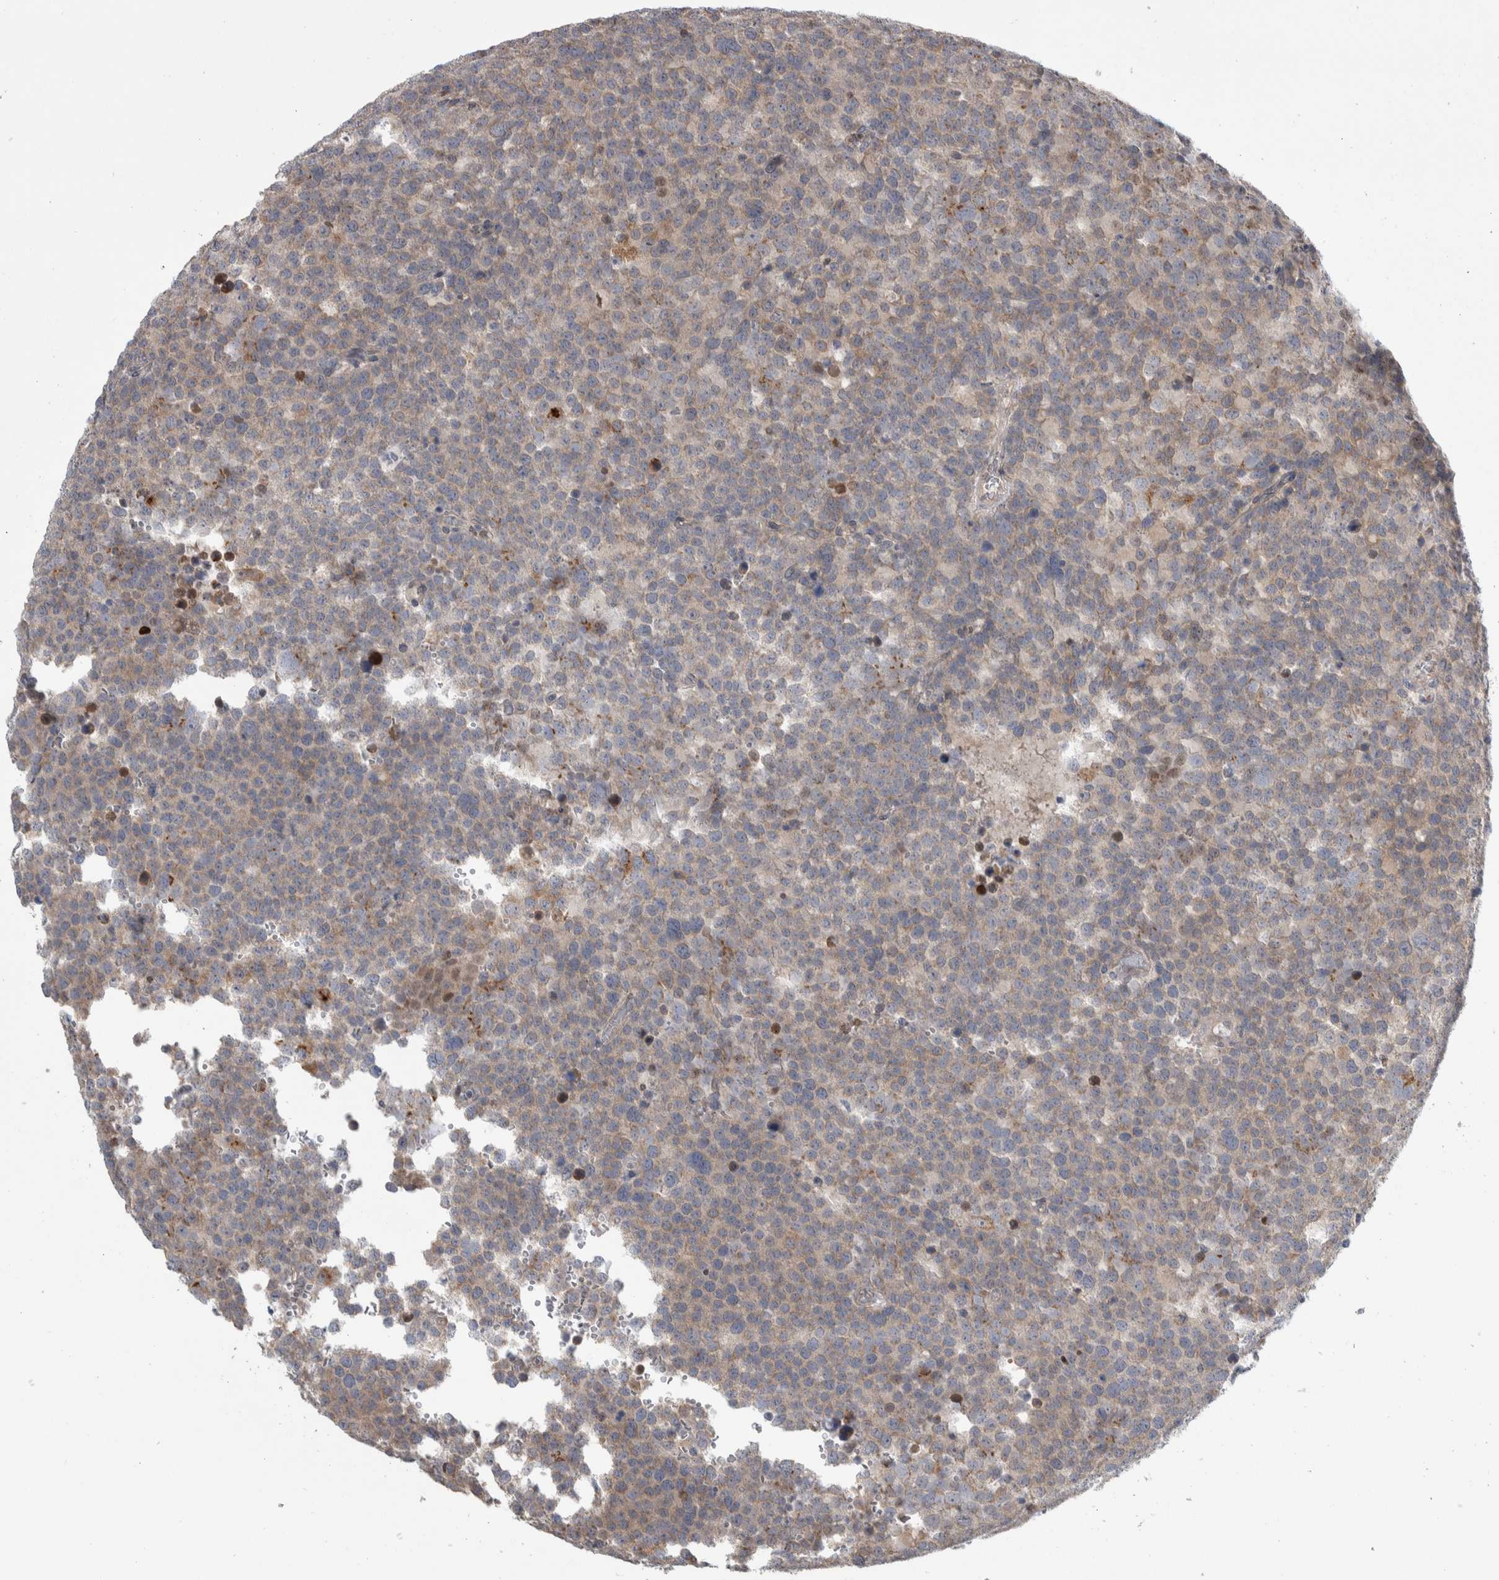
{"staining": {"intensity": "weak", "quantity": "25%-75%", "location": "cytoplasmic/membranous"}, "tissue": "testis cancer", "cell_type": "Tumor cells", "image_type": "cancer", "snomed": [{"axis": "morphology", "description": "Seminoma, NOS"}, {"axis": "topography", "description": "Testis"}], "caption": "The immunohistochemical stain shows weak cytoplasmic/membranous staining in tumor cells of testis cancer tissue.", "gene": "TAX1BP1", "patient": {"sex": "male", "age": 71}}